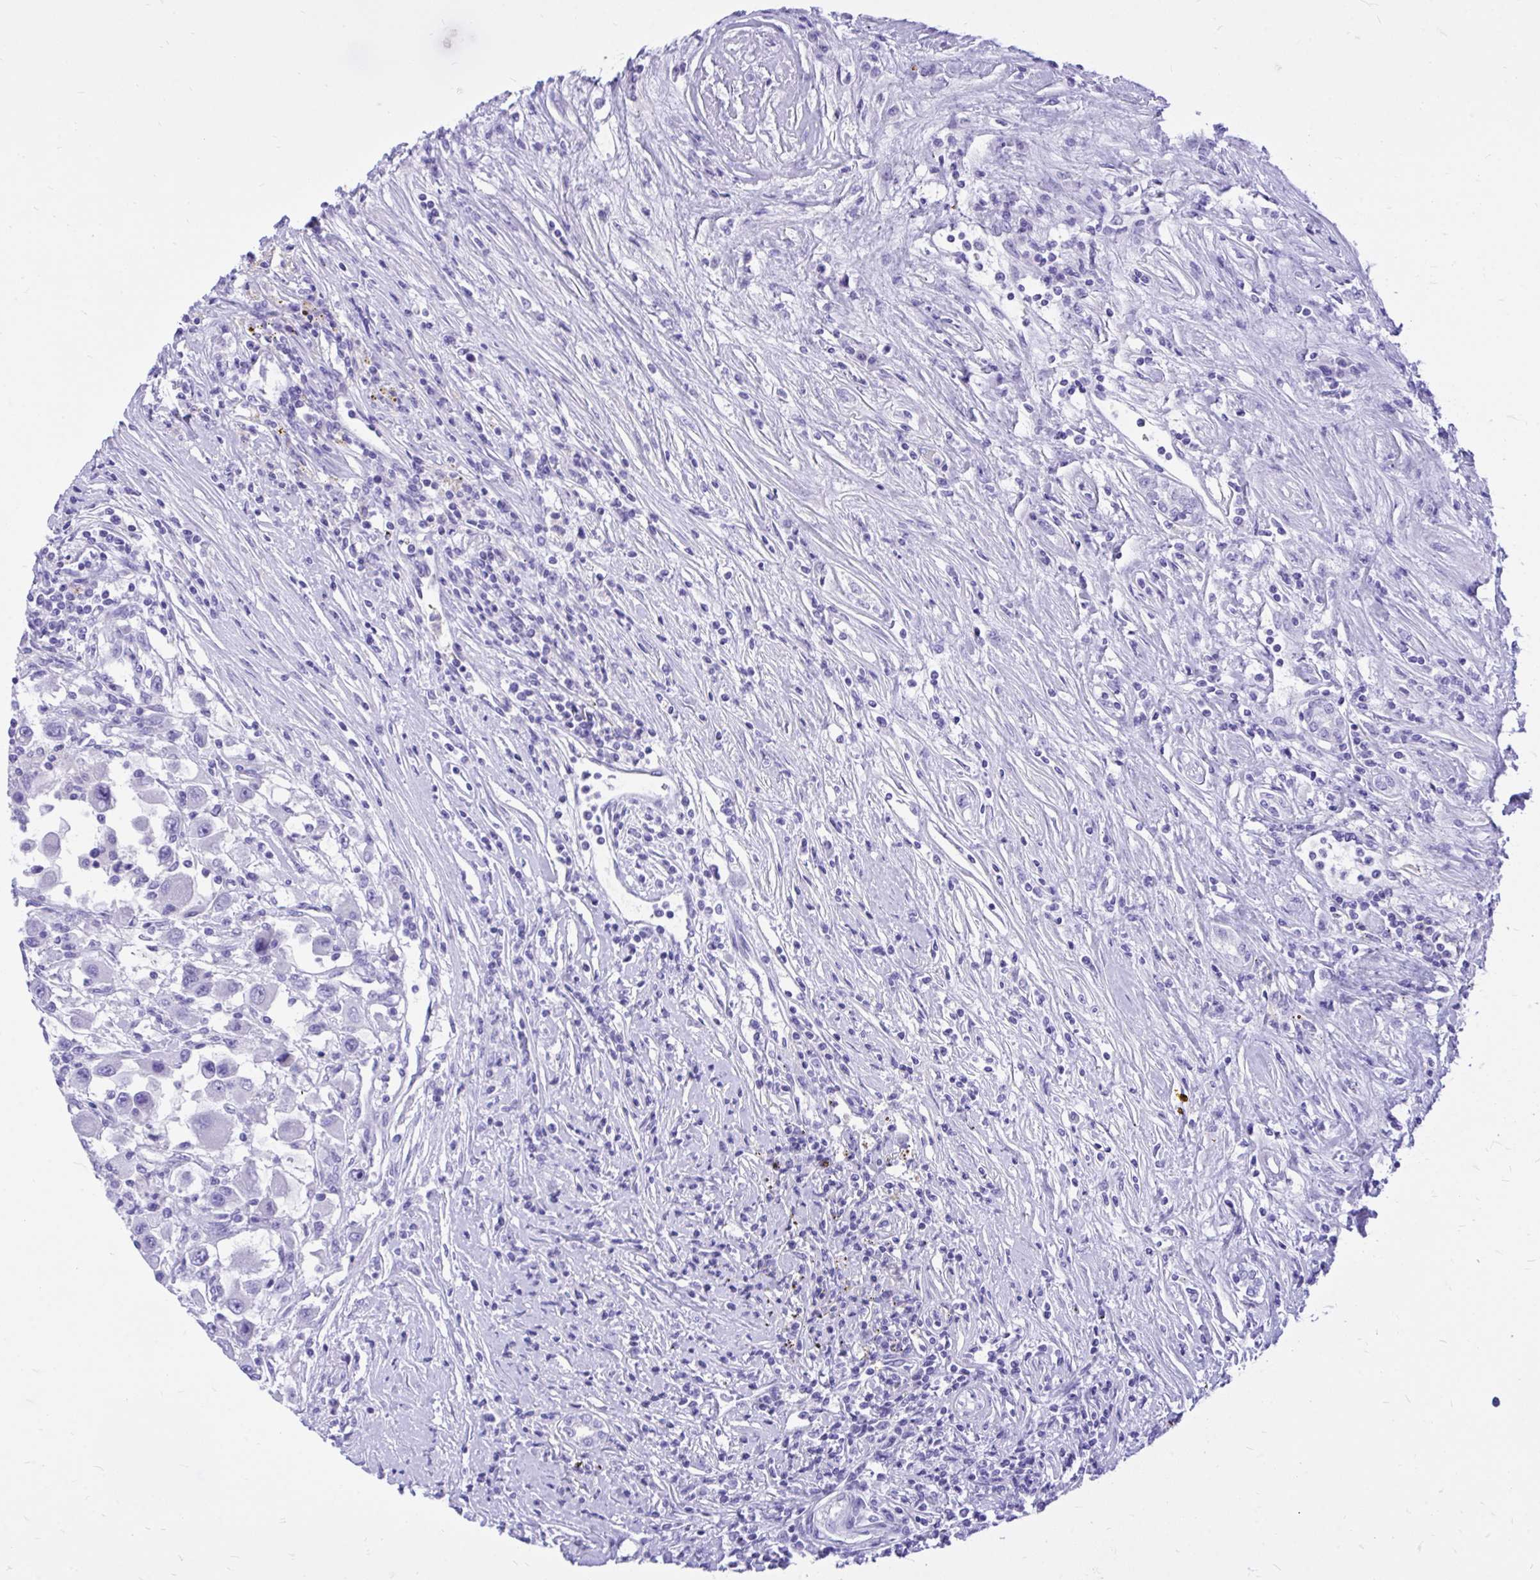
{"staining": {"intensity": "negative", "quantity": "none", "location": "none"}, "tissue": "renal cancer", "cell_type": "Tumor cells", "image_type": "cancer", "snomed": [{"axis": "morphology", "description": "Adenocarcinoma, NOS"}, {"axis": "topography", "description": "Kidney"}], "caption": "IHC of adenocarcinoma (renal) demonstrates no expression in tumor cells. (DAB immunohistochemistry, high magnification).", "gene": "MON1A", "patient": {"sex": "female", "age": 67}}